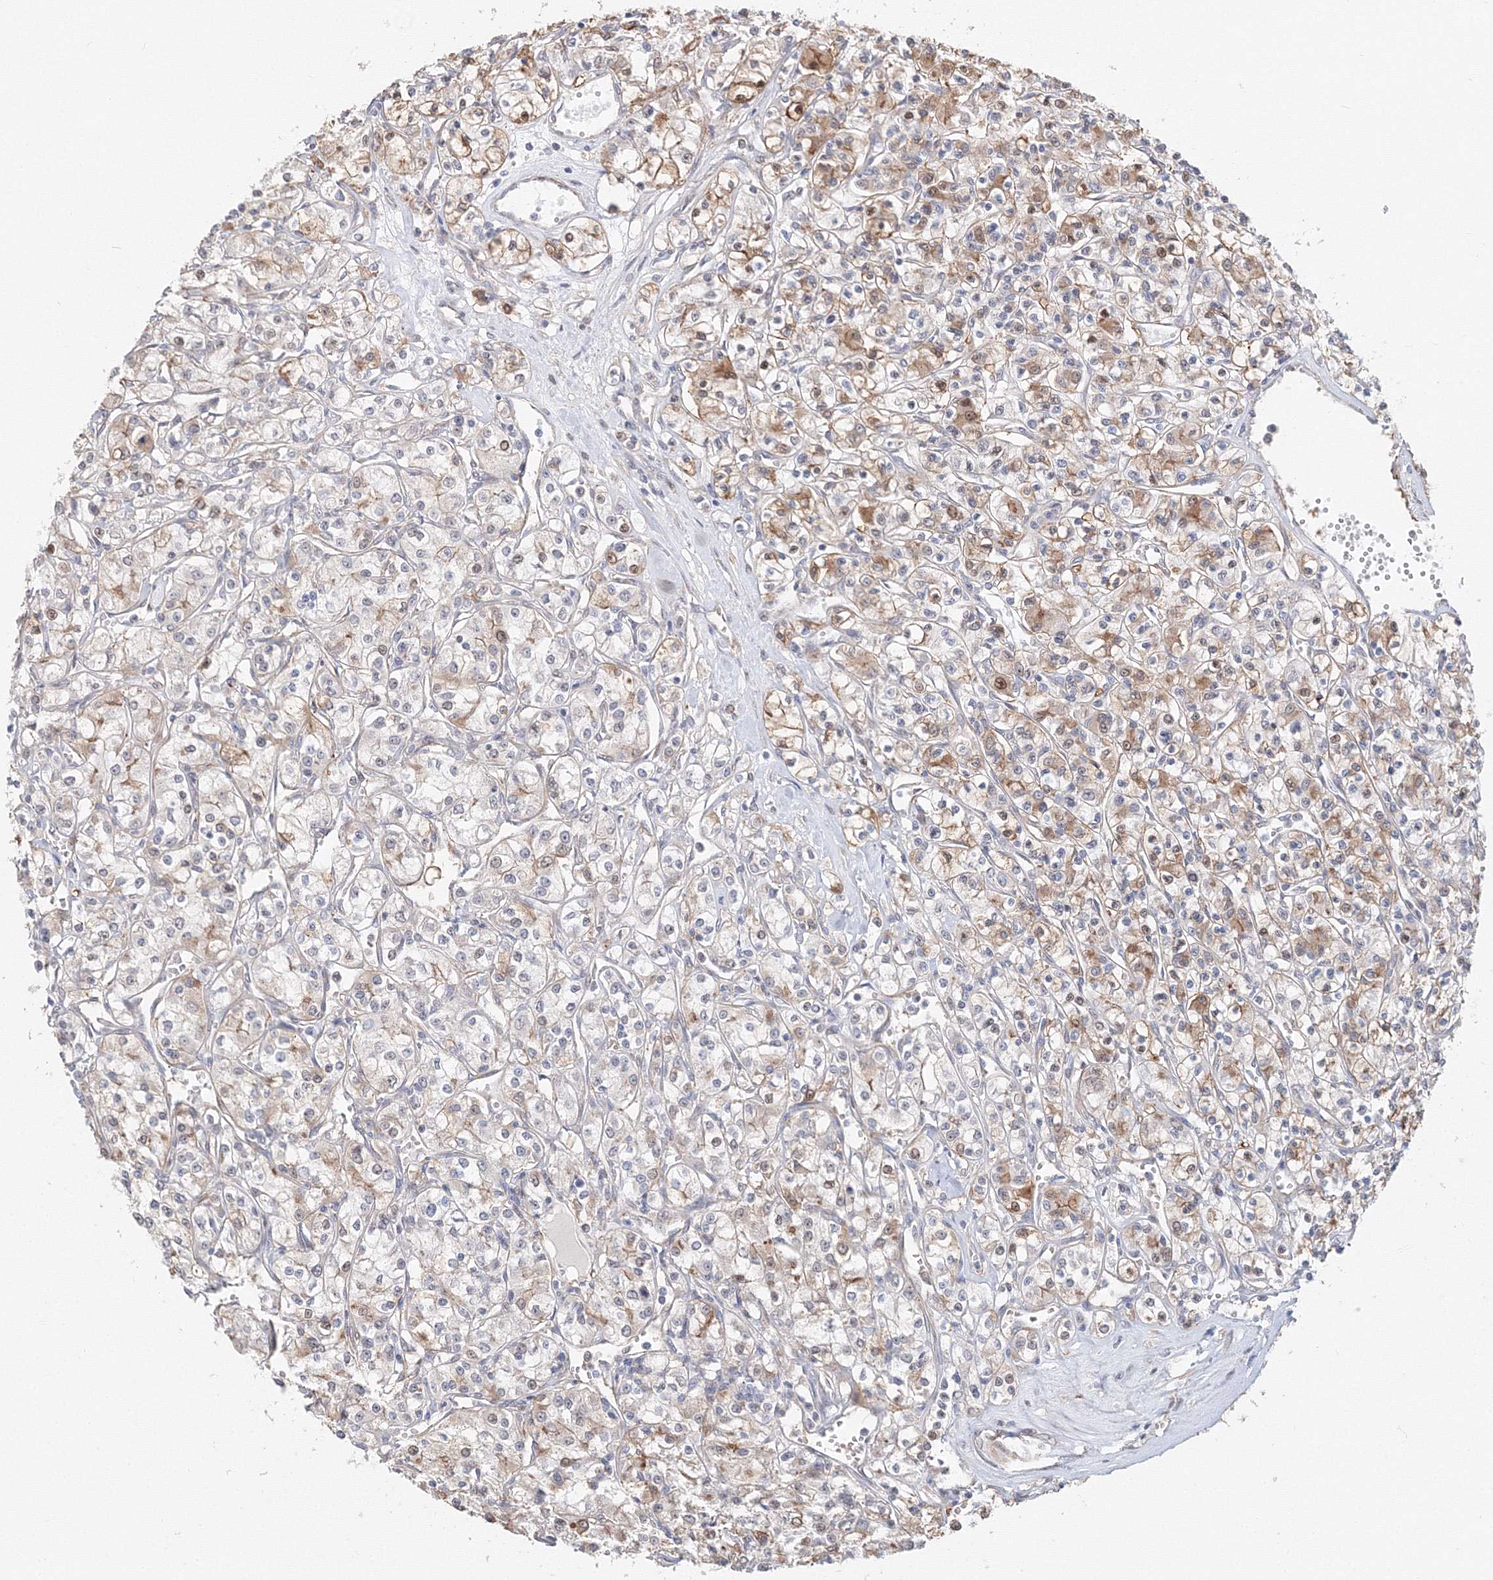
{"staining": {"intensity": "moderate", "quantity": "25%-75%", "location": "cytoplasmic/membranous"}, "tissue": "renal cancer", "cell_type": "Tumor cells", "image_type": "cancer", "snomed": [{"axis": "morphology", "description": "Adenocarcinoma, NOS"}, {"axis": "topography", "description": "Kidney"}], "caption": "Immunohistochemistry (IHC) photomicrograph of neoplastic tissue: renal adenocarcinoma stained using immunohistochemistry demonstrates medium levels of moderate protein expression localized specifically in the cytoplasmic/membranous of tumor cells, appearing as a cytoplasmic/membranous brown color.", "gene": "ARHGAP21", "patient": {"sex": "female", "age": 59}}